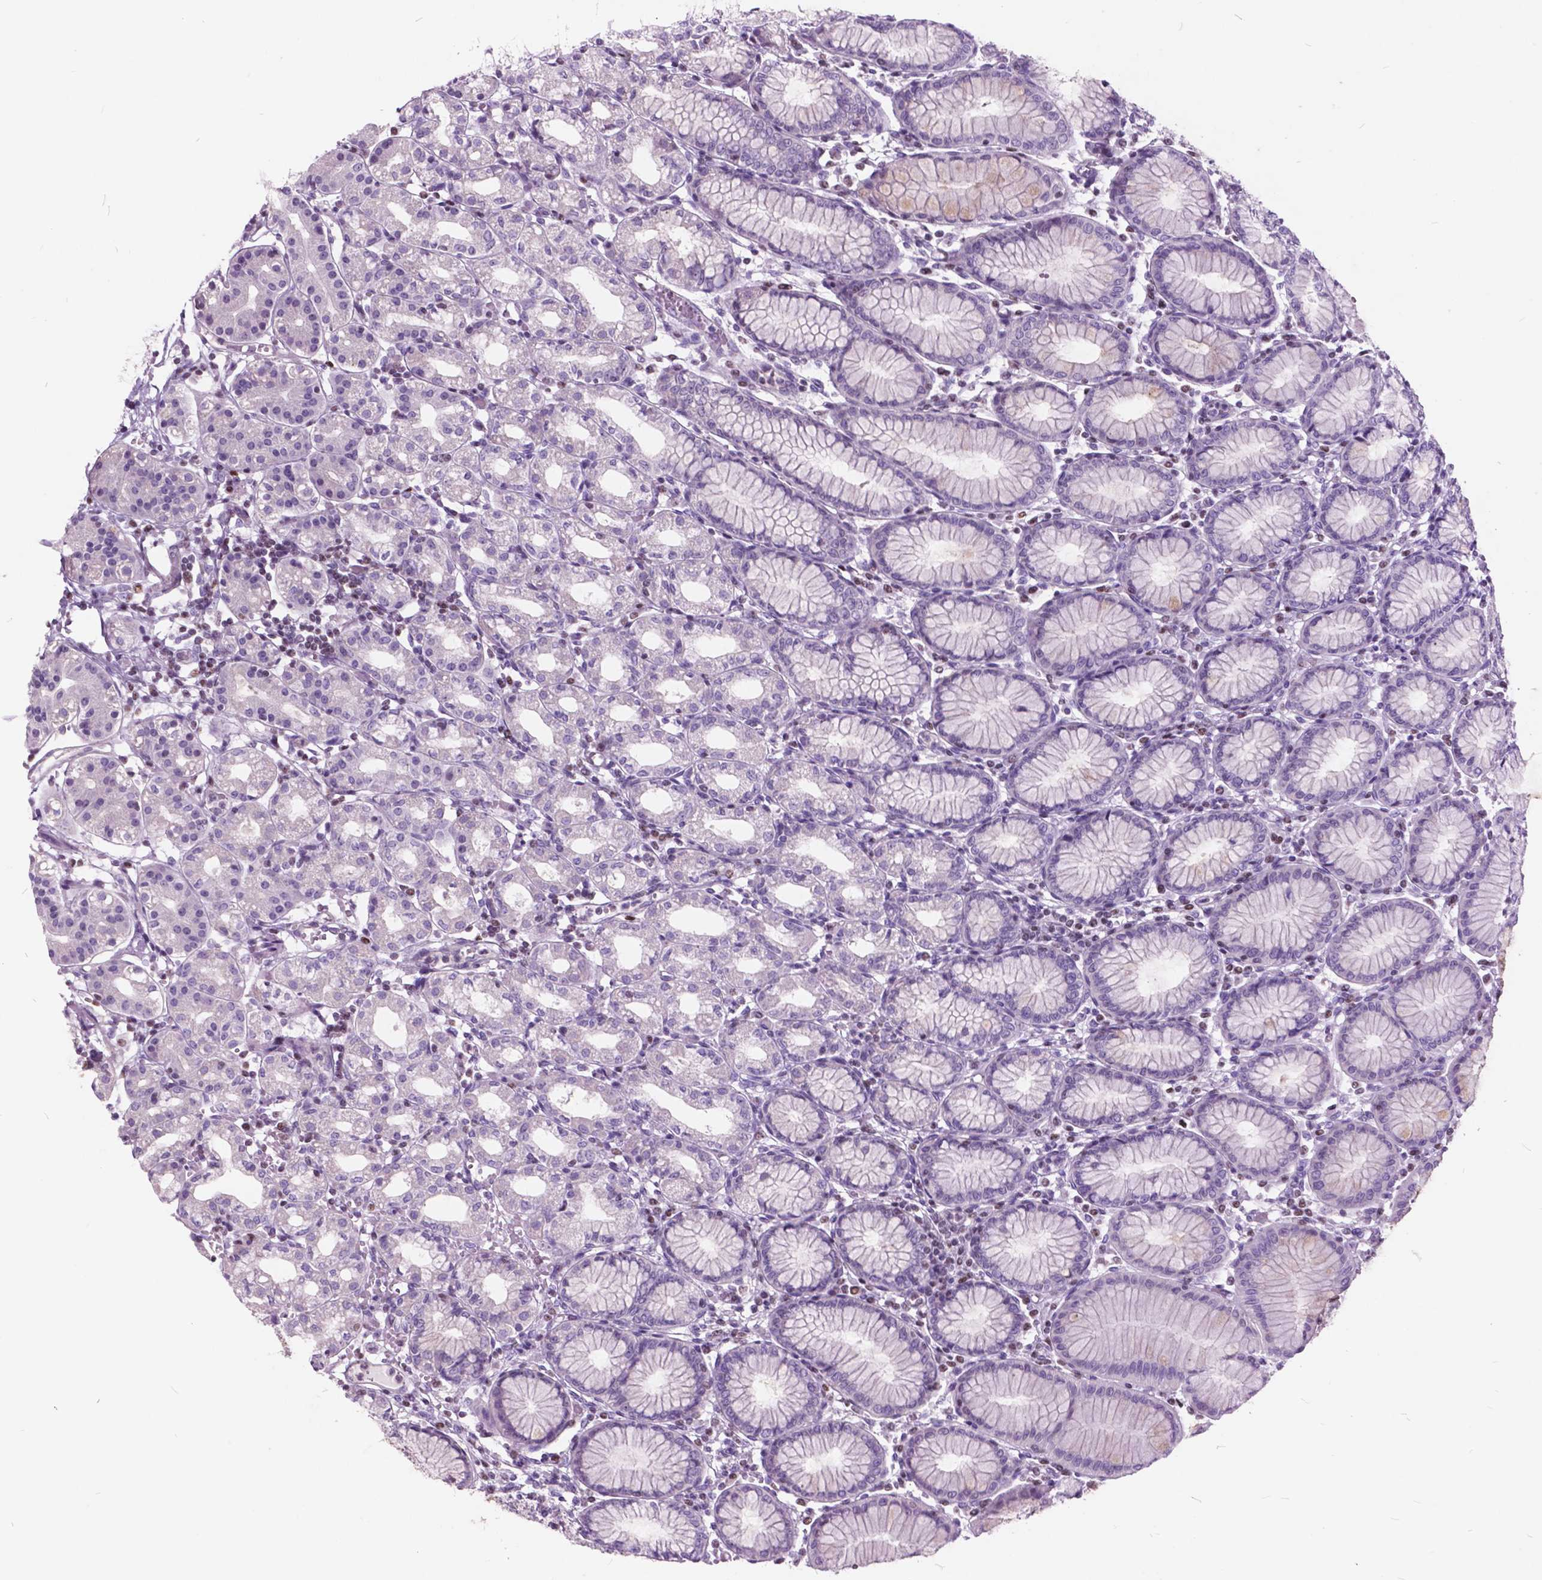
{"staining": {"intensity": "negative", "quantity": "none", "location": "none"}, "tissue": "stomach", "cell_type": "Glandular cells", "image_type": "normal", "snomed": [{"axis": "morphology", "description": "Normal tissue, NOS"}, {"axis": "topography", "description": "Skeletal muscle"}, {"axis": "topography", "description": "Stomach"}], "caption": "Stomach stained for a protein using immunohistochemistry exhibits no positivity glandular cells.", "gene": "SP140", "patient": {"sex": "female", "age": 57}}